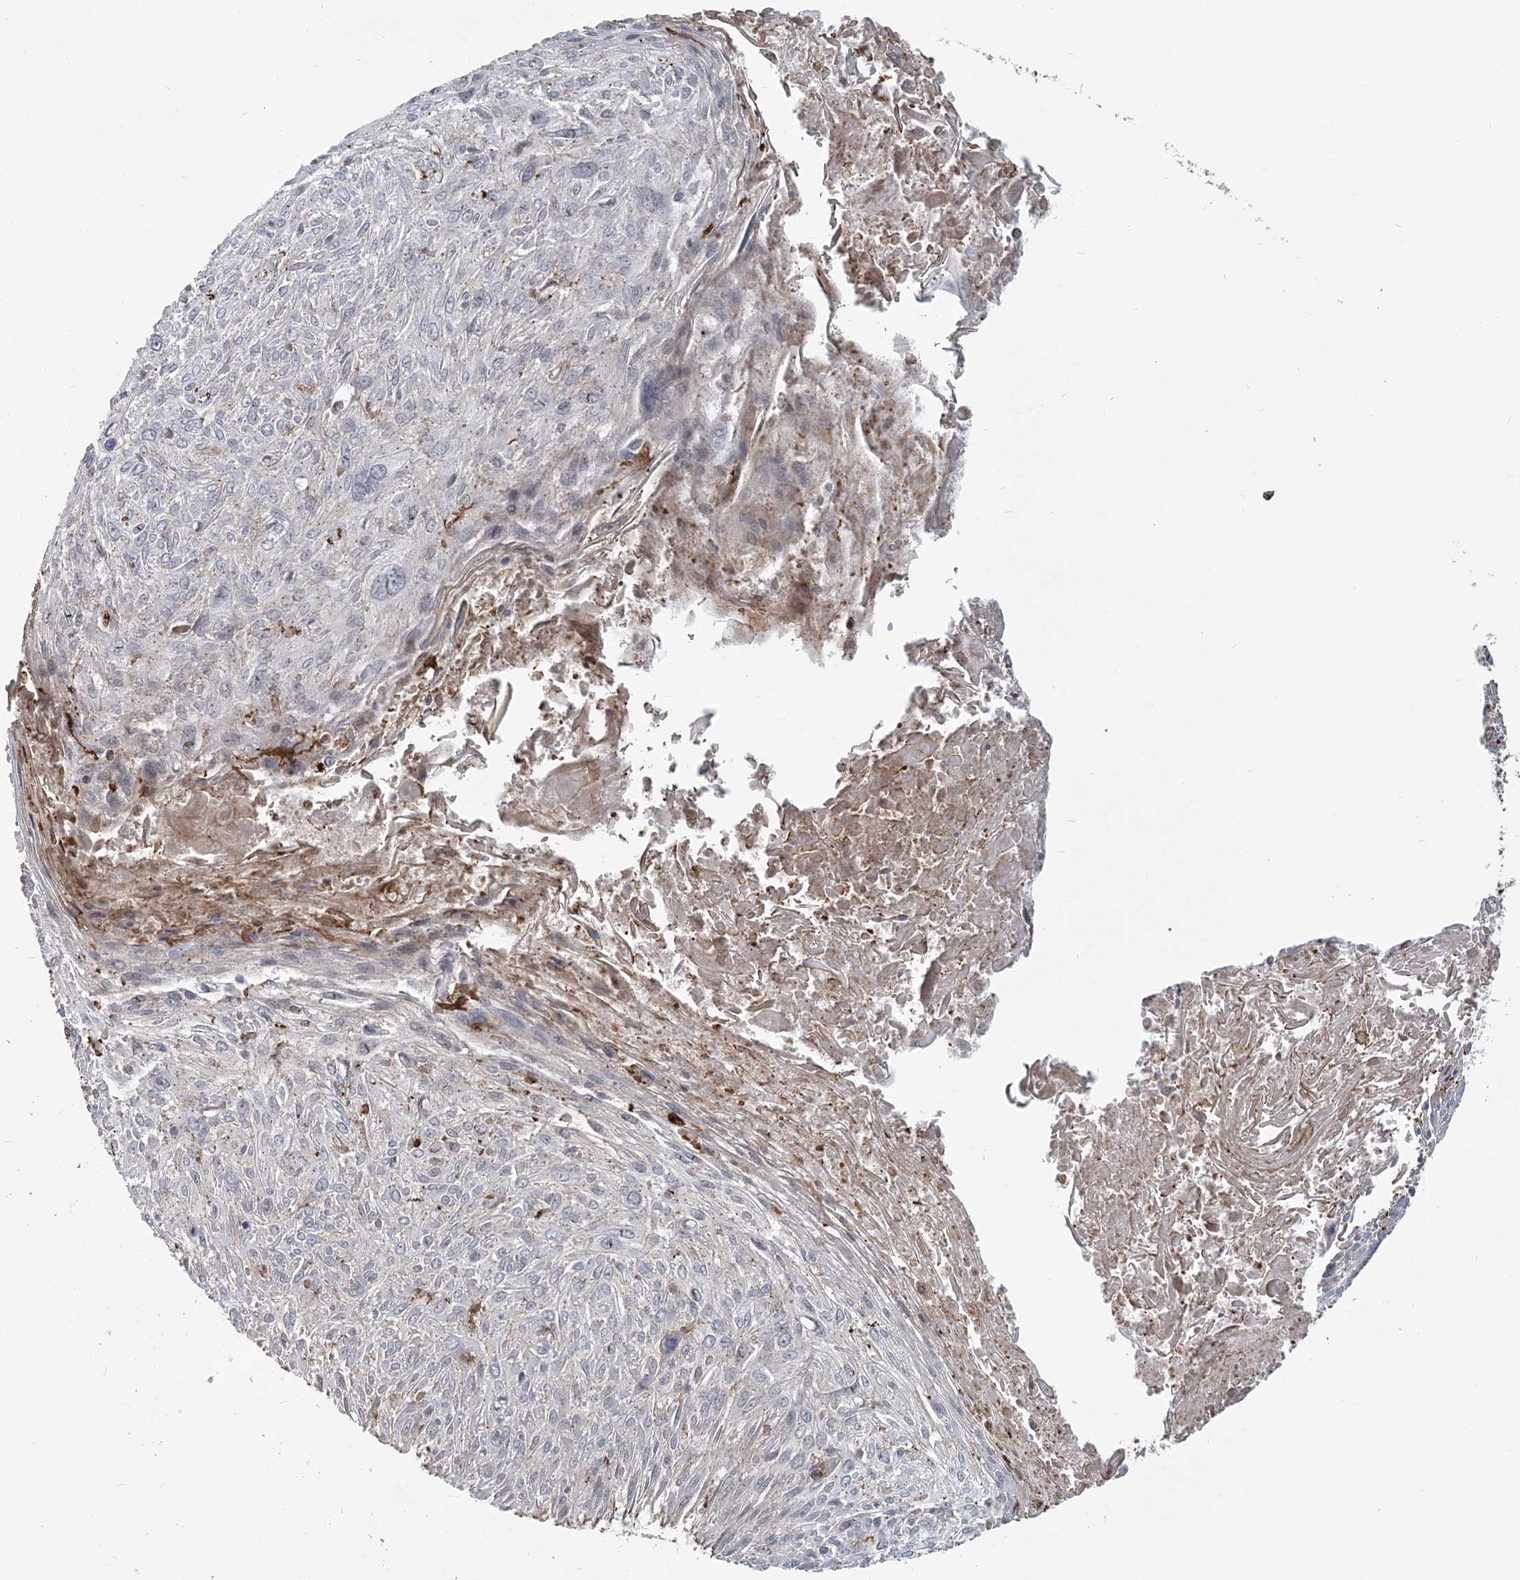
{"staining": {"intensity": "negative", "quantity": "none", "location": "none"}, "tissue": "cervical cancer", "cell_type": "Tumor cells", "image_type": "cancer", "snomed": [{"axis": "morphology", "description": "Squamous cell carcinoma, NOS"}, {"axis": "topography", "description": "Cervix"}], "caption": "Micrograph shows no significant protein positivity in tumor cells of cervical squamous cell carcinoma.", "gene": "TRAF3IP2", "patient": {"sex": "female", "age": 51}}